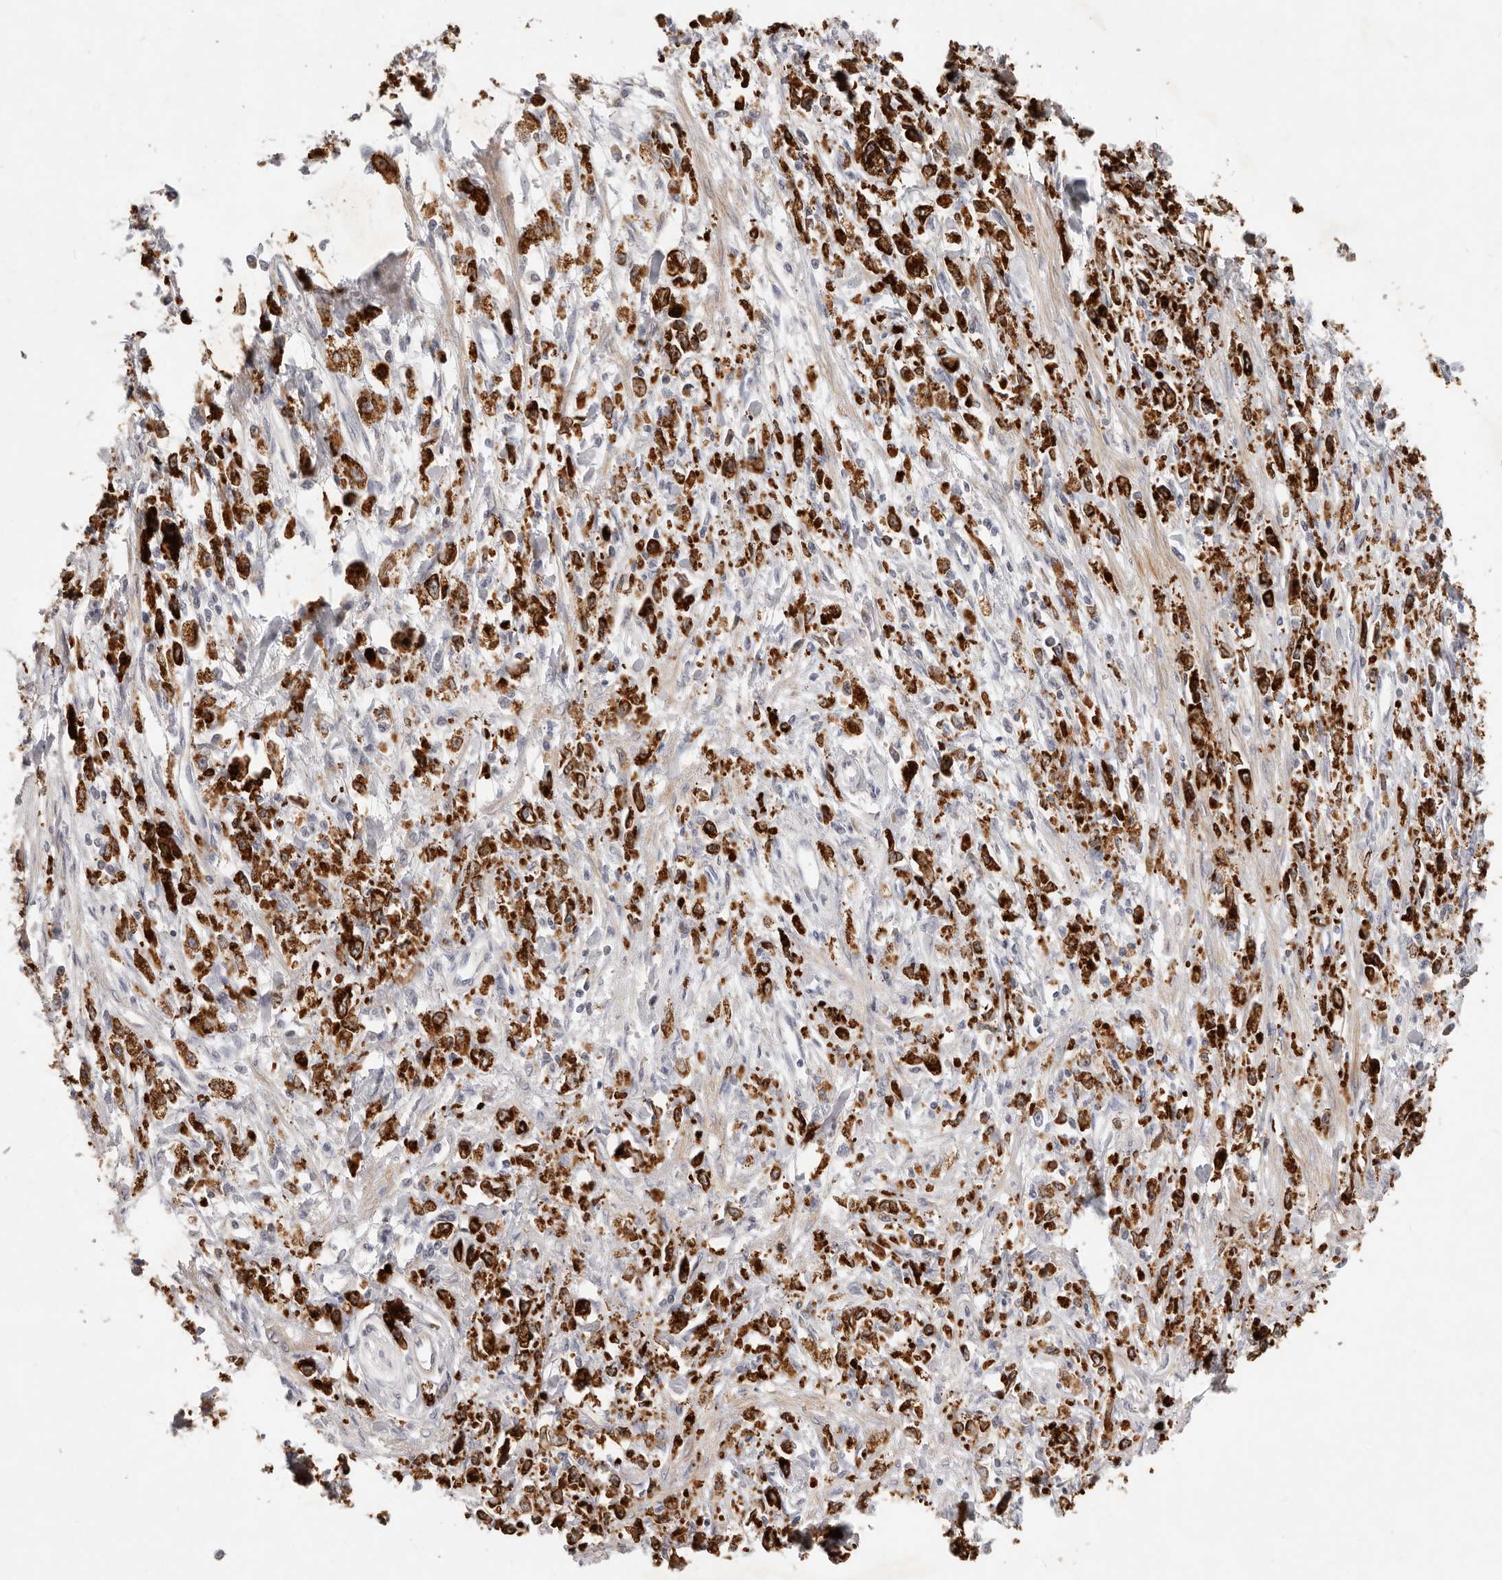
{"staining": {"intensity": "strong", "quantity": ">75%", "location": "cytoplasmic/membranous"}, "tissue": "stomach cancer", "cell_type": "Tumor cells", "image_type": "cancer", "snomed": [{"axis": "morphology", "description": "Adenocarcinoma, NOS"}, {"axis": "topography", "description": "Stomach"}], "caption": "Stomach cancer (adenocarcinoma) stained with DAB (3,3'-diaminobenzidine) IHC displays high levels of strong cytoplasmic/membranous staining in about >75% of tumor cells.", "gene": "TFB2M", "patient": {"sex": "female", "age": 59}}